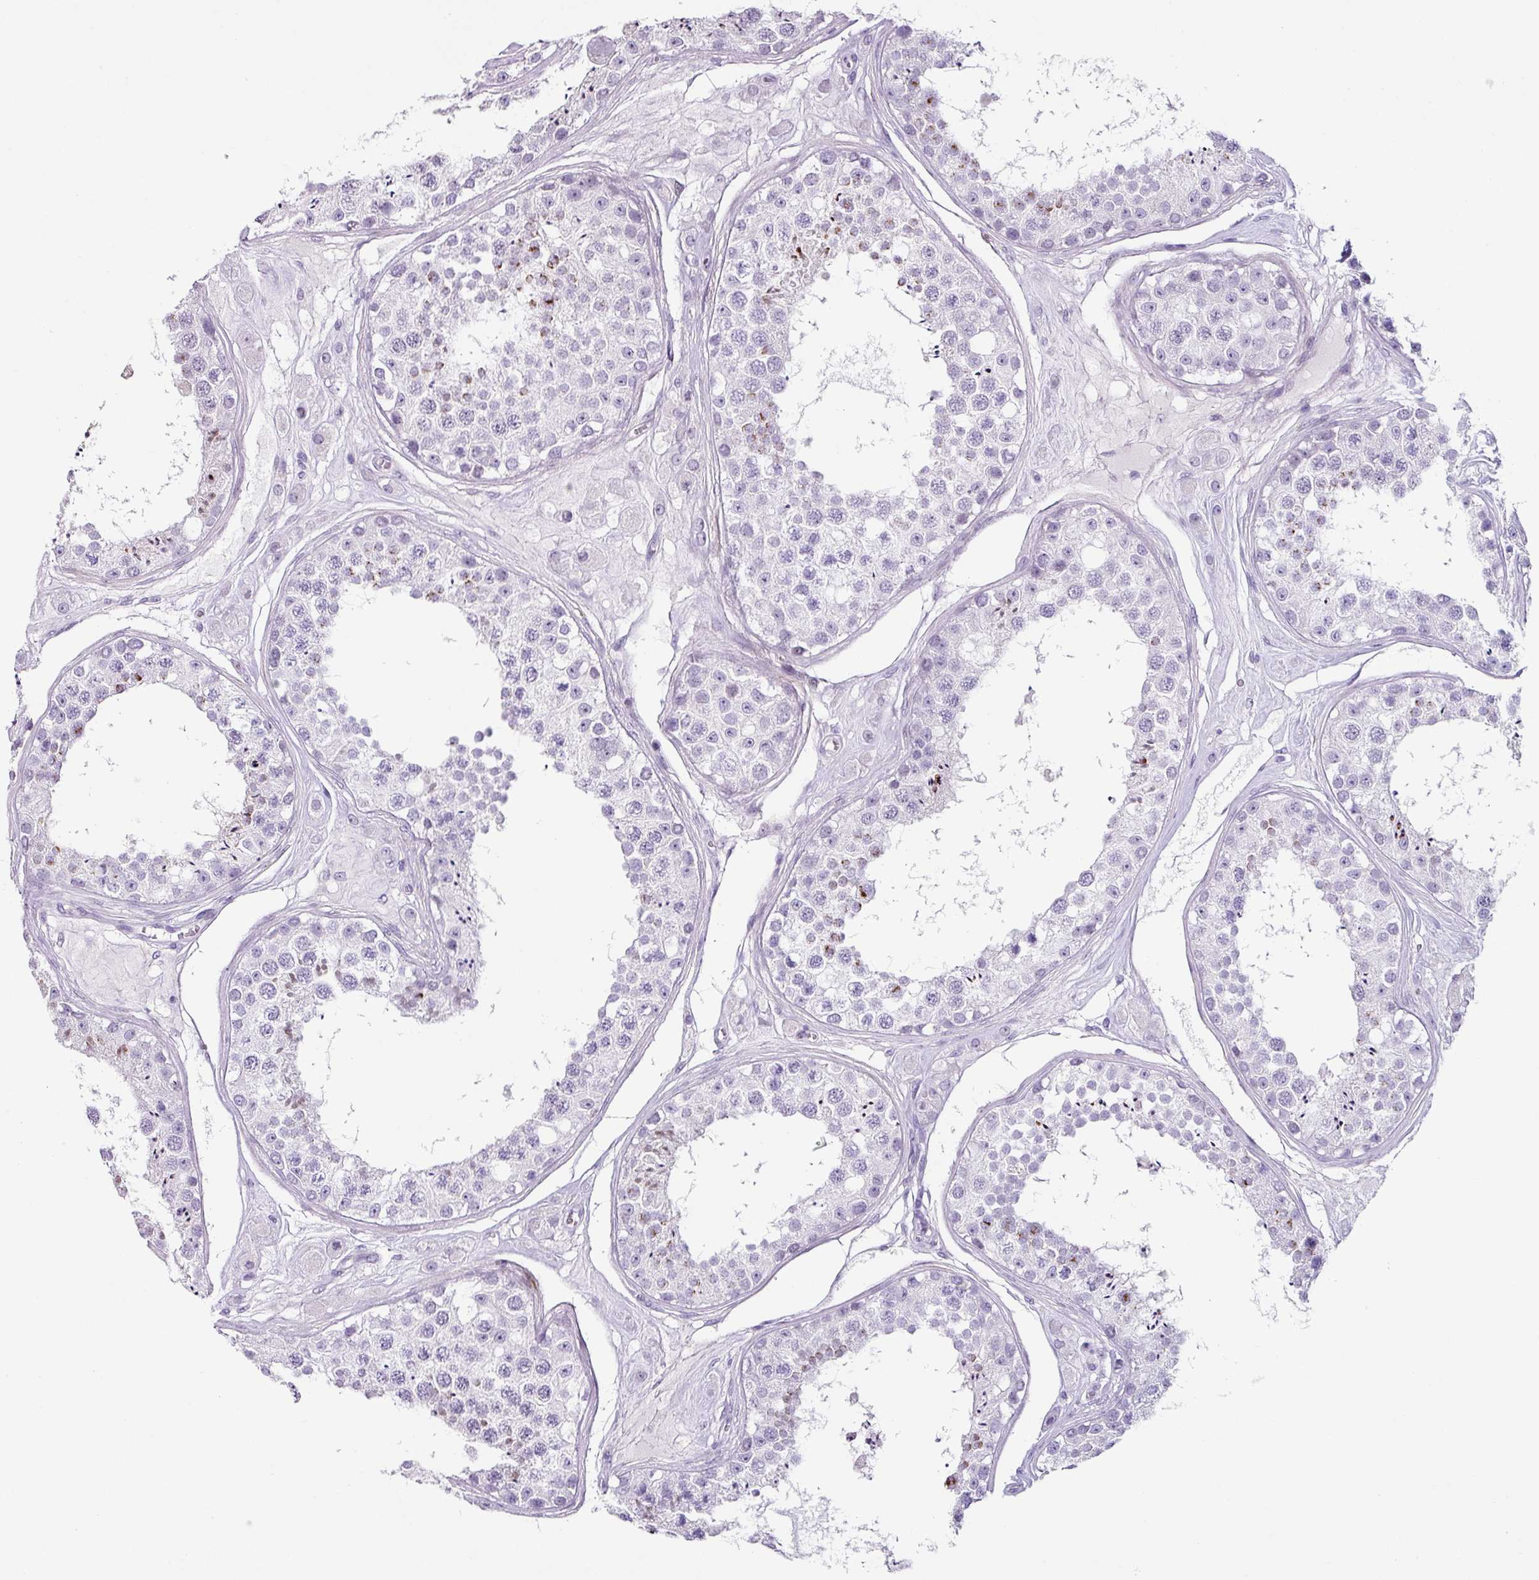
{"staining": {"intensity": "strong", "quantity": "<25%", "location": "cytoplasmic/membranous"}, "tissue": "testis", "cell_type": "Cells in seminiferous ducts", "image_type": "normal", "snomed": [{"axis": "morphology", "description": "Normal tissue, NOS"}, {"axis": "topography", "description": "Testis"}], "caption": "IHC (DAB (3,3'-diaminobenzidine)) staining of normal human testis demonstrates strong cytoplasmic/membranous protein positivity in about <25% of cells in seminiferous ducts. (DAB IHC, brown staining for protein, blue staining for nuclei).", "gene": "TRA2A", "patient": {"sex": "male", "age": 25}}